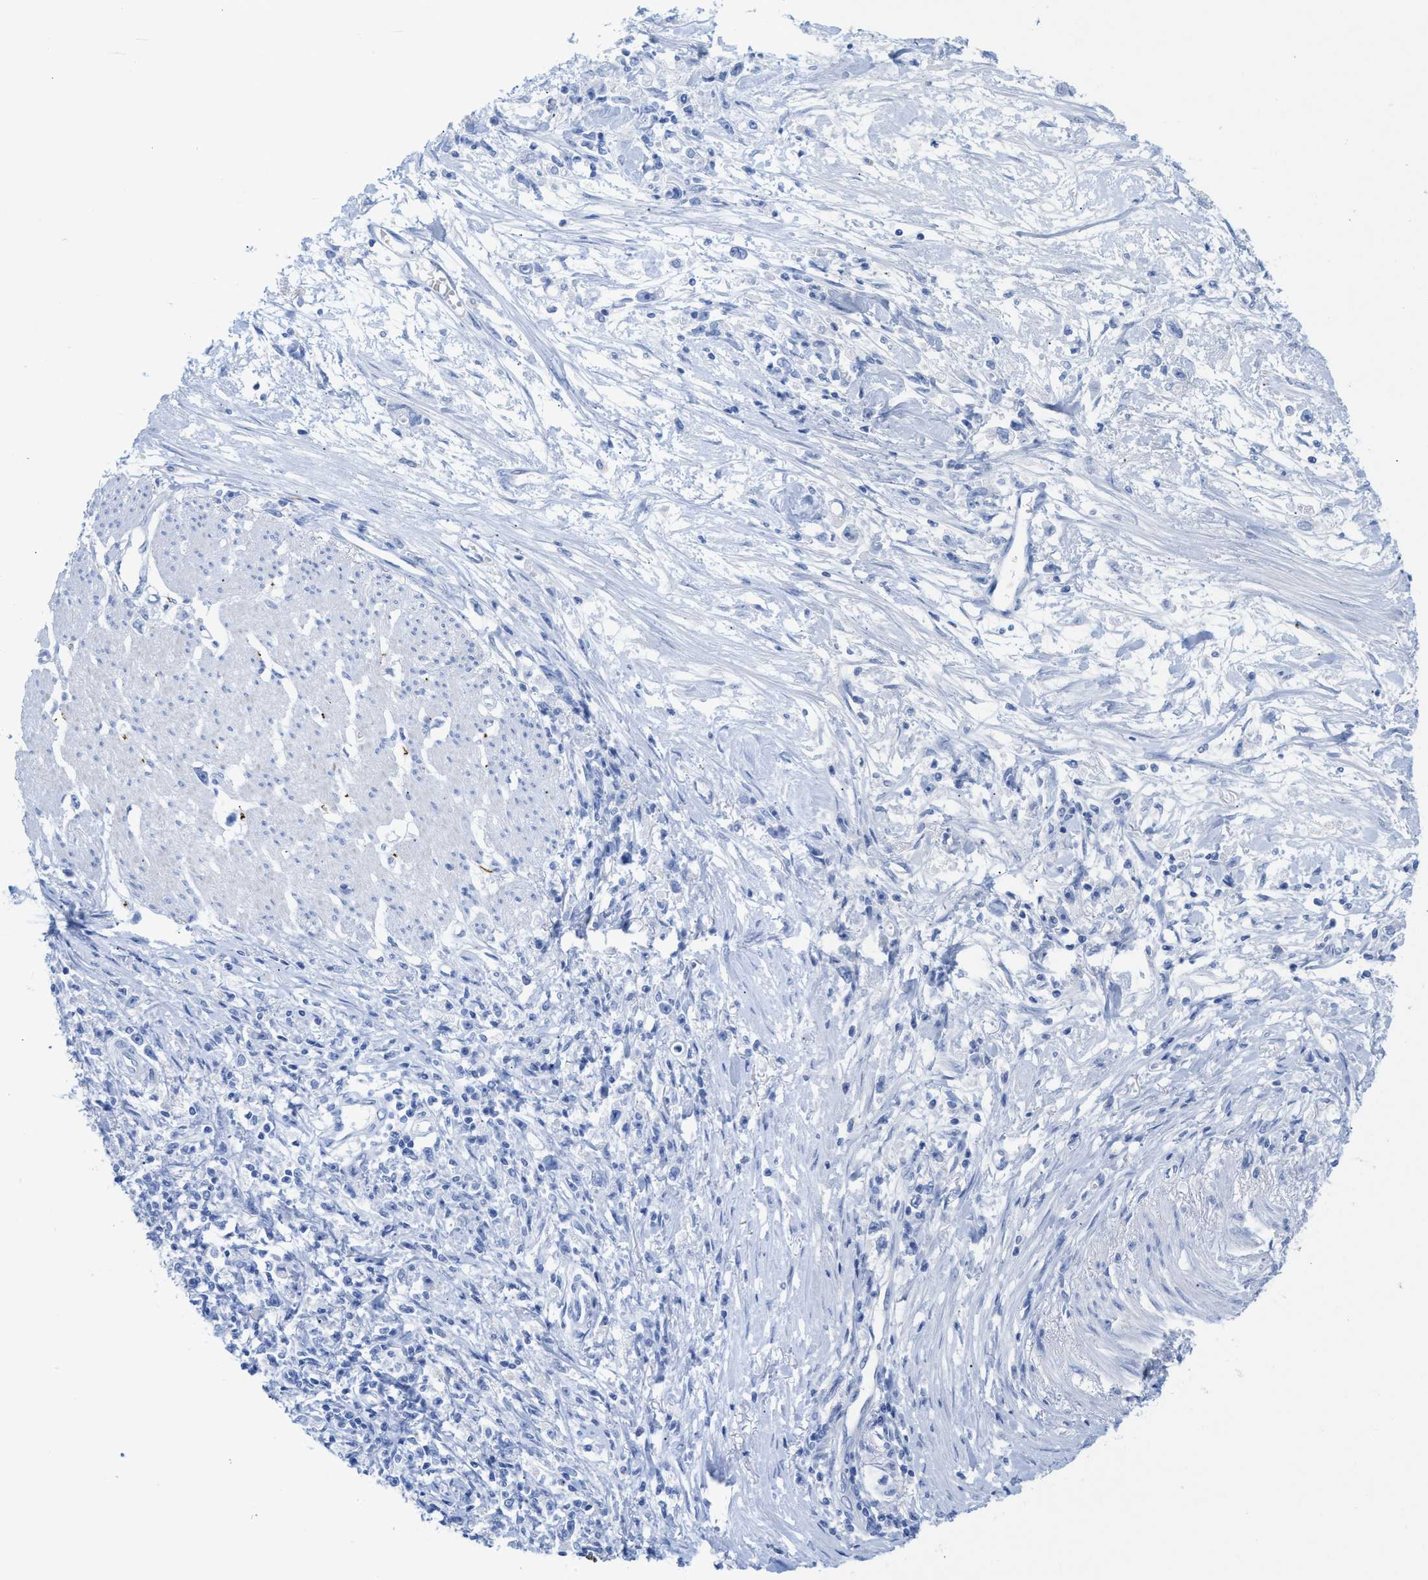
{"staining": {"intensity": "negative", "quantity": "none", "location": "none"}, "tissue": "stomach cancer", "cell_type": "Tumor cells", "image_type": "cancer", "snomed": [{"axis": "morphology", "description": "Adenocarcinoma, NOS"}, {"axis": "topography", "description": "Stomach"}], "caption": "Immunohistochemistry micrograph of neoplastic tissue: human stomach adenocarcinoma stained with DAB reveals no significant protein staining in tumor cells.", "gene": "ANKFN1", "patient": {"sex": "female", "age": 59}}